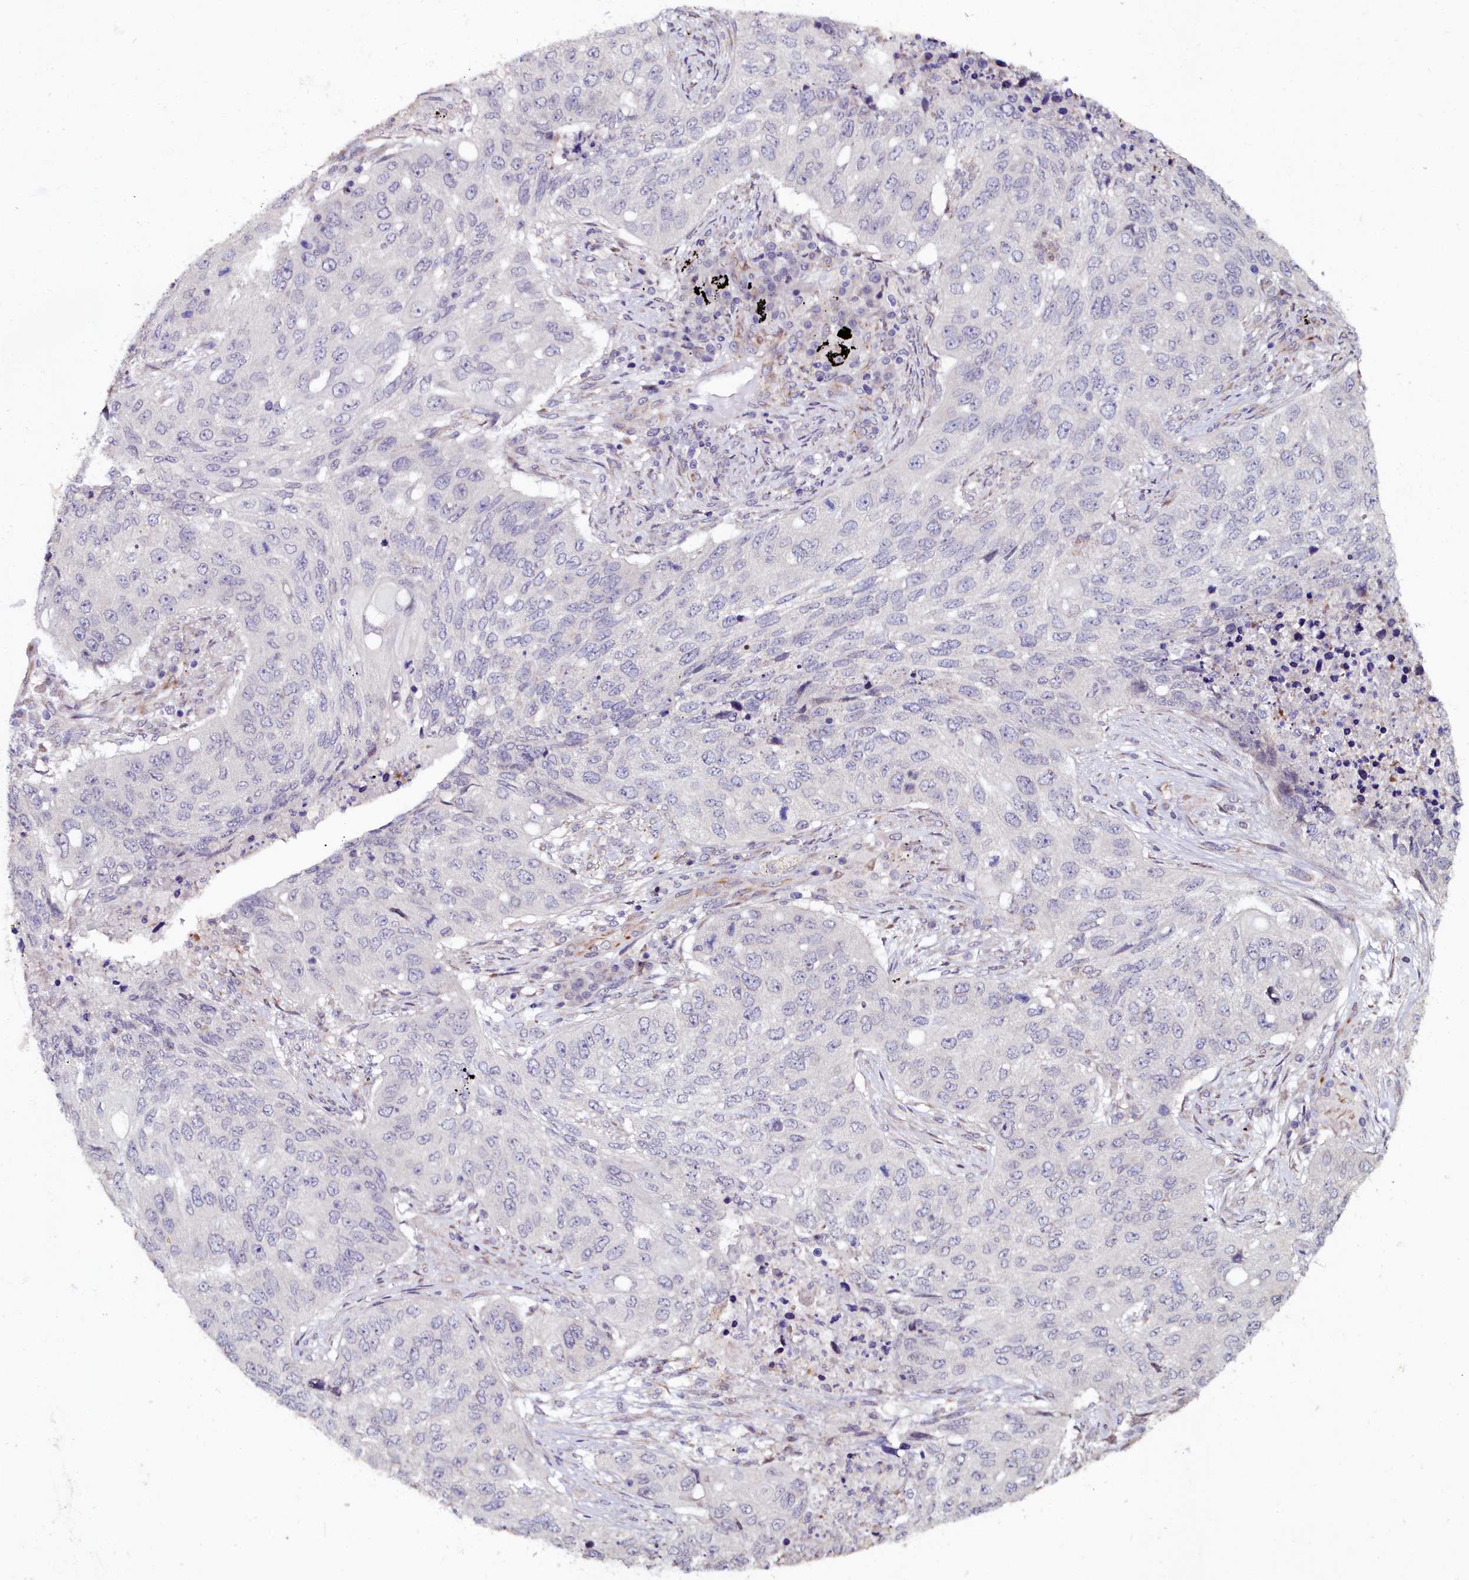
{"staining": {"intensity": "negative", "quantity": "none", "location": "none"}, "tissue": "lung cancer", "cell_type": "Tumor cells", "image_type": "cancer", "snomed": [{"axis": "morphology", "description": "Squamous cell carcinoma, NOS"}, {"axis": "topography", "description": "Lung"}], "caption": "Photomicrograph shows no significant protein staining in tumor cells of lung squamous cell carcinoma.", "gene": "C4orf19", "patient": {"sex": "female", "age": 63}}